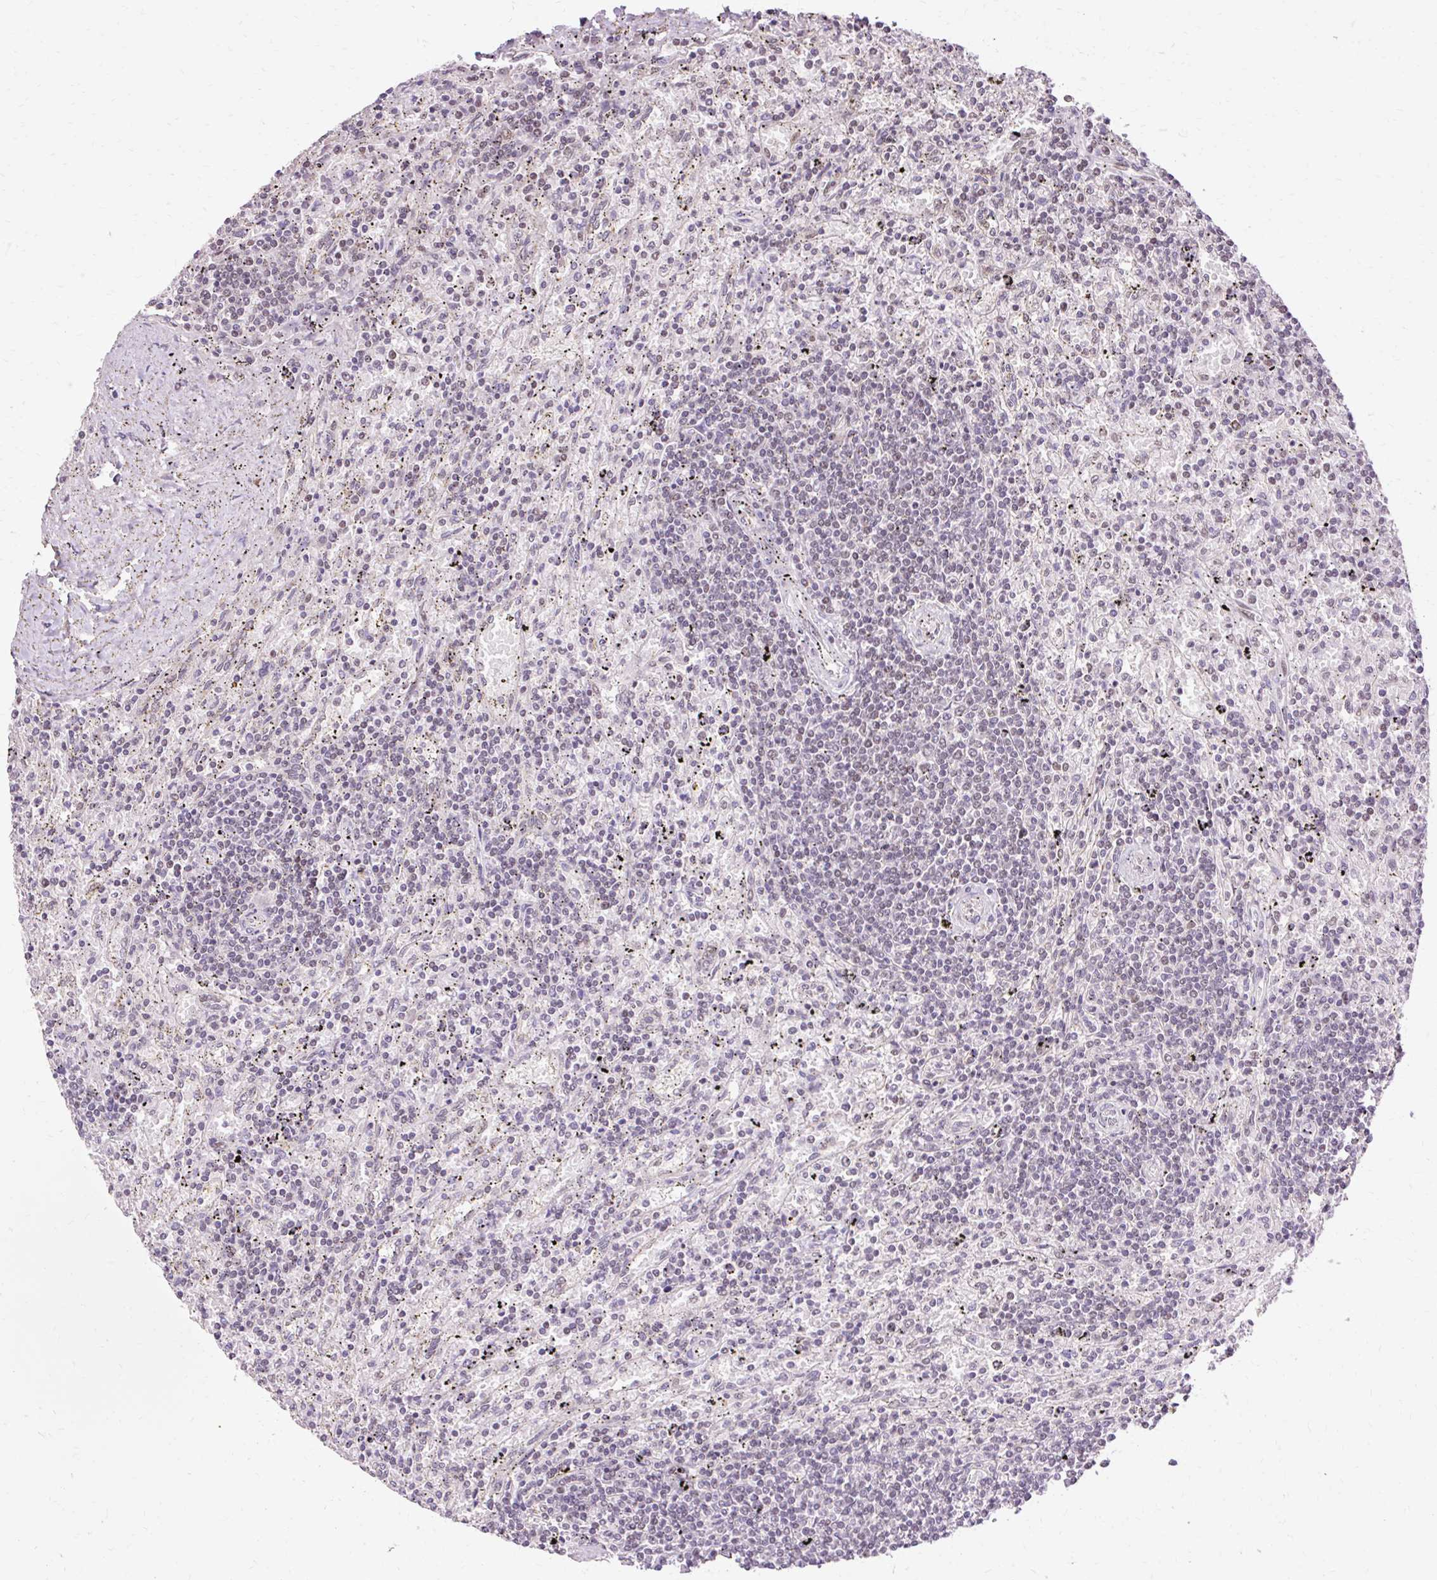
{"staining": {"intensity": "negative", "quantity": "none", "location": "none"}, "tissue": "lymphoma", "cell_type": "Tumor cells", "image_type": "cancer", "snomed": [{"axis": "morphology", "description": "Malignant lymphoma, non-Hodgkin's type, Low grade"}, {"axis": "topography", "description": "Spleen"}], "caption": "High magnification brightfield microscopy of lymphoma stained with DAB (3,3'-diaminobenzidine) (brown) and counterstained with hematoxylin (blue): tumor cells show no significant expression. The staining was performed using DAB to visualize the protein expression in brown, while the nuclei were stained in blue with hematoxylin (Magnification: 20x).", "gene": "NPIPB12", "patient": {"sex": "male", "age": 76}}